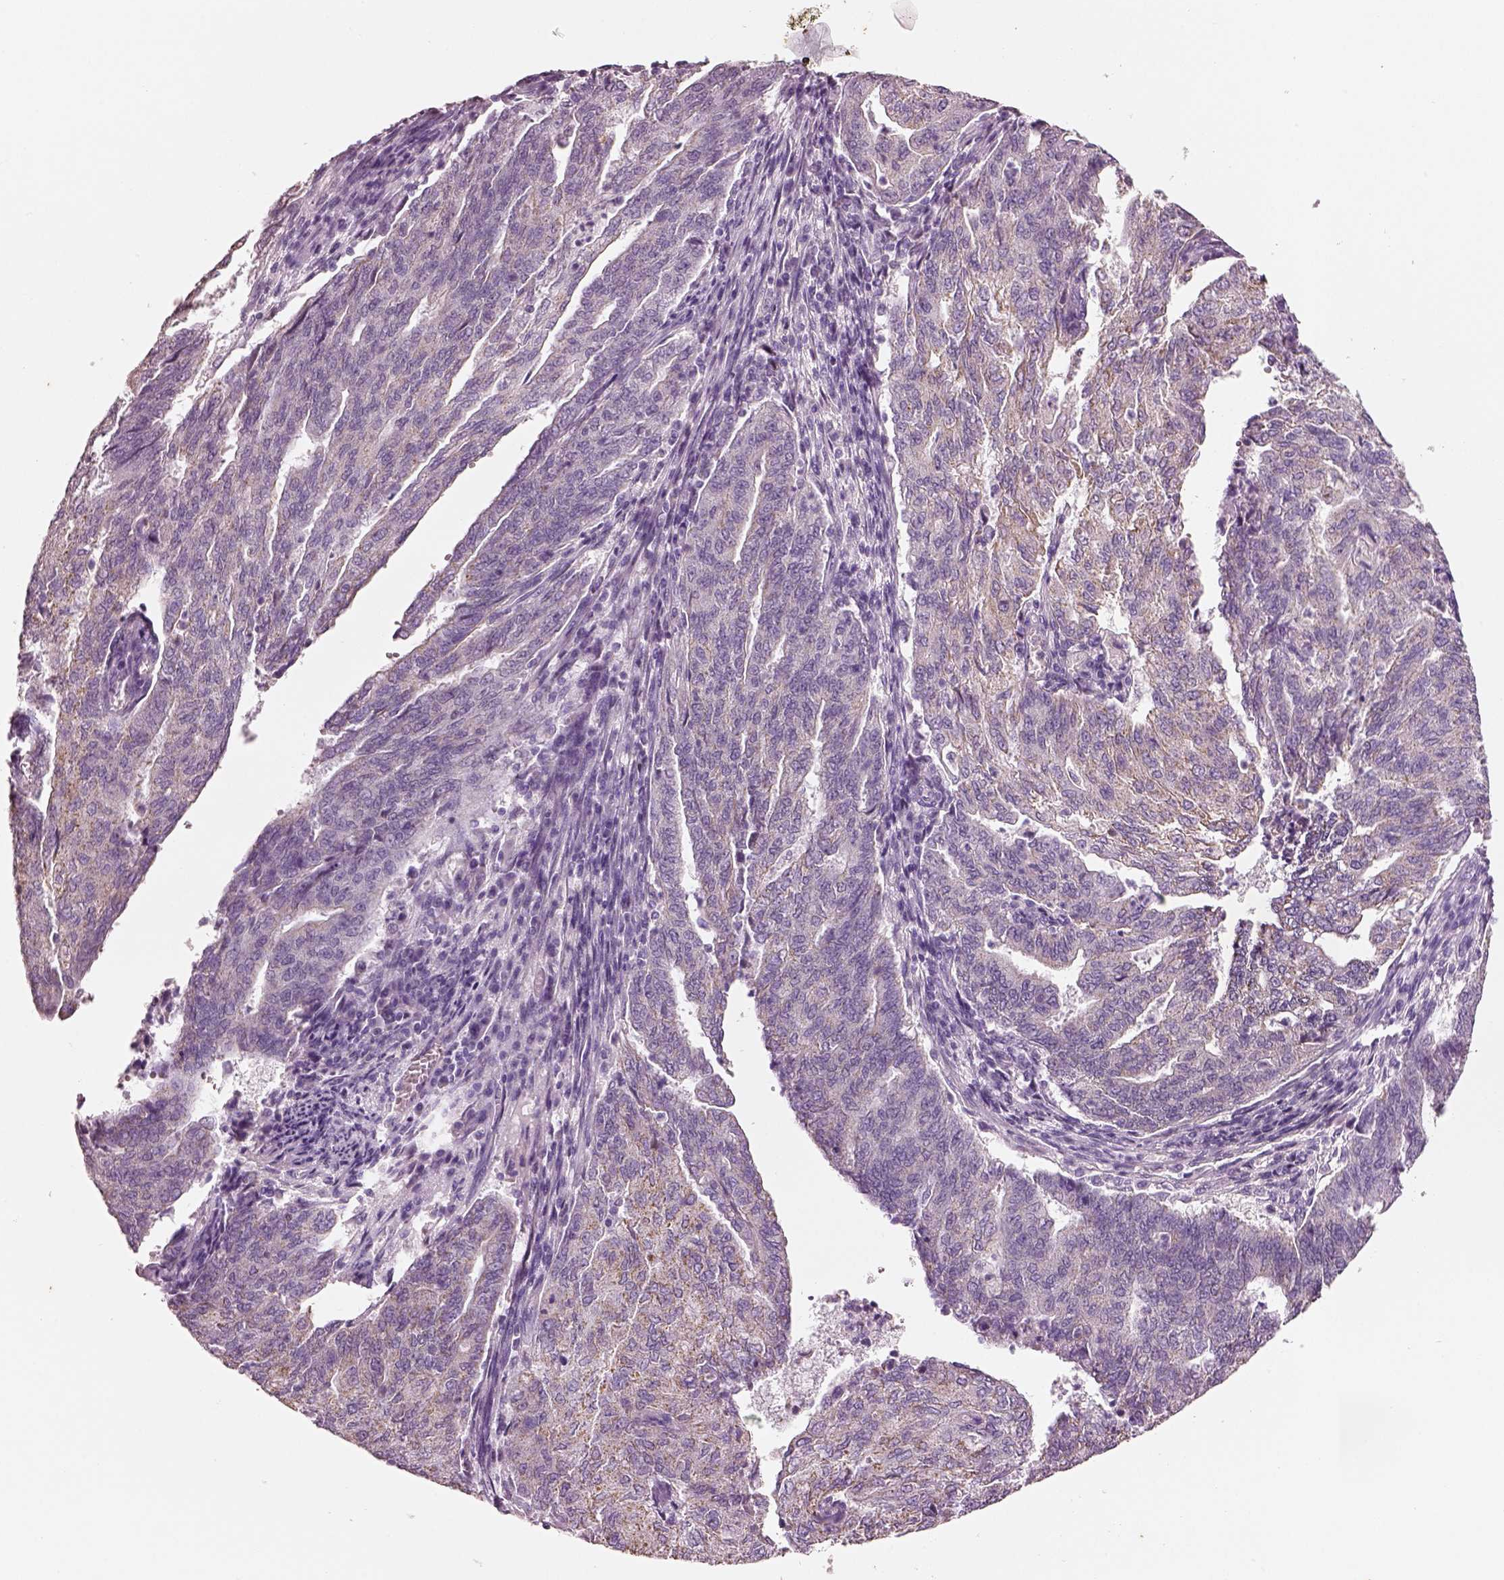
{"staining": {"intensity": "moderate", "quantity": ">75%", "location": "cytoplasmic/membranous"}, "tissue": "endometrial cancer", "cell_type": "Tumor cells", "image_type": "cancer", "snomed": [{"axis": "morphology", "description": "Adenocarcinoma, NOS"}, {"axis": "topography", "description": "Endometrium"}], "caption": "Endometrial cancer stained for a protein exhibits moderate cytoplasmic/membranous positivity in tumor cells.", "gene": "ELSPBP1", "patient": {"sex": "female", "age": 82}}